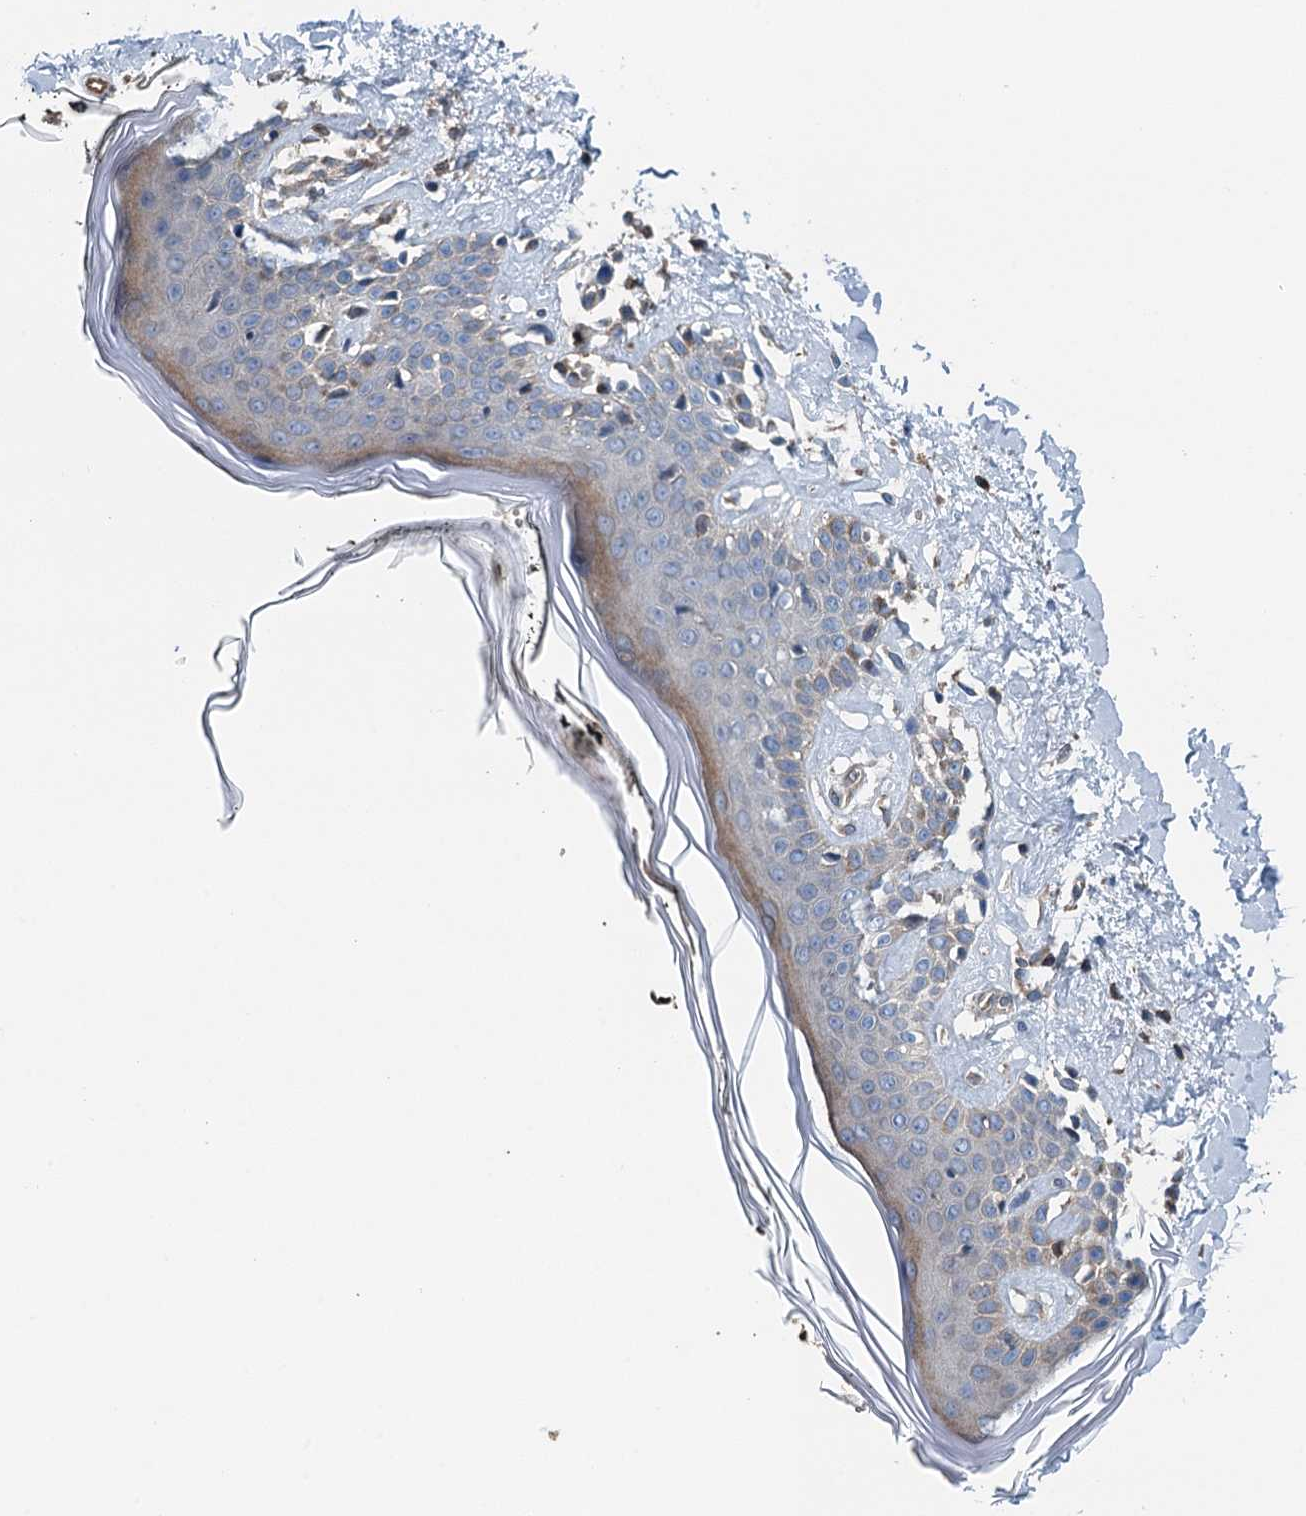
{"staining": {"intensity": "weak", "quantity": ">75%", "location": "cytoplasmic/membranous"}, "tissue": "skin", "cell_type": "Fibroblasts", "image_type": "normal", "snomed": [{"axis": "morphology", "description": "Normal tissue, NOS"}, {"axis": "topography", "description": "Skin"}], "caption": "The histopathology image exhibits staining of normal skin, revealing weak cytoplasmic/membranous protein staining (brown color) within fibroblasts.", "gene": "PPP1R14D", "patient": {"sex": "female", "age": 64}}